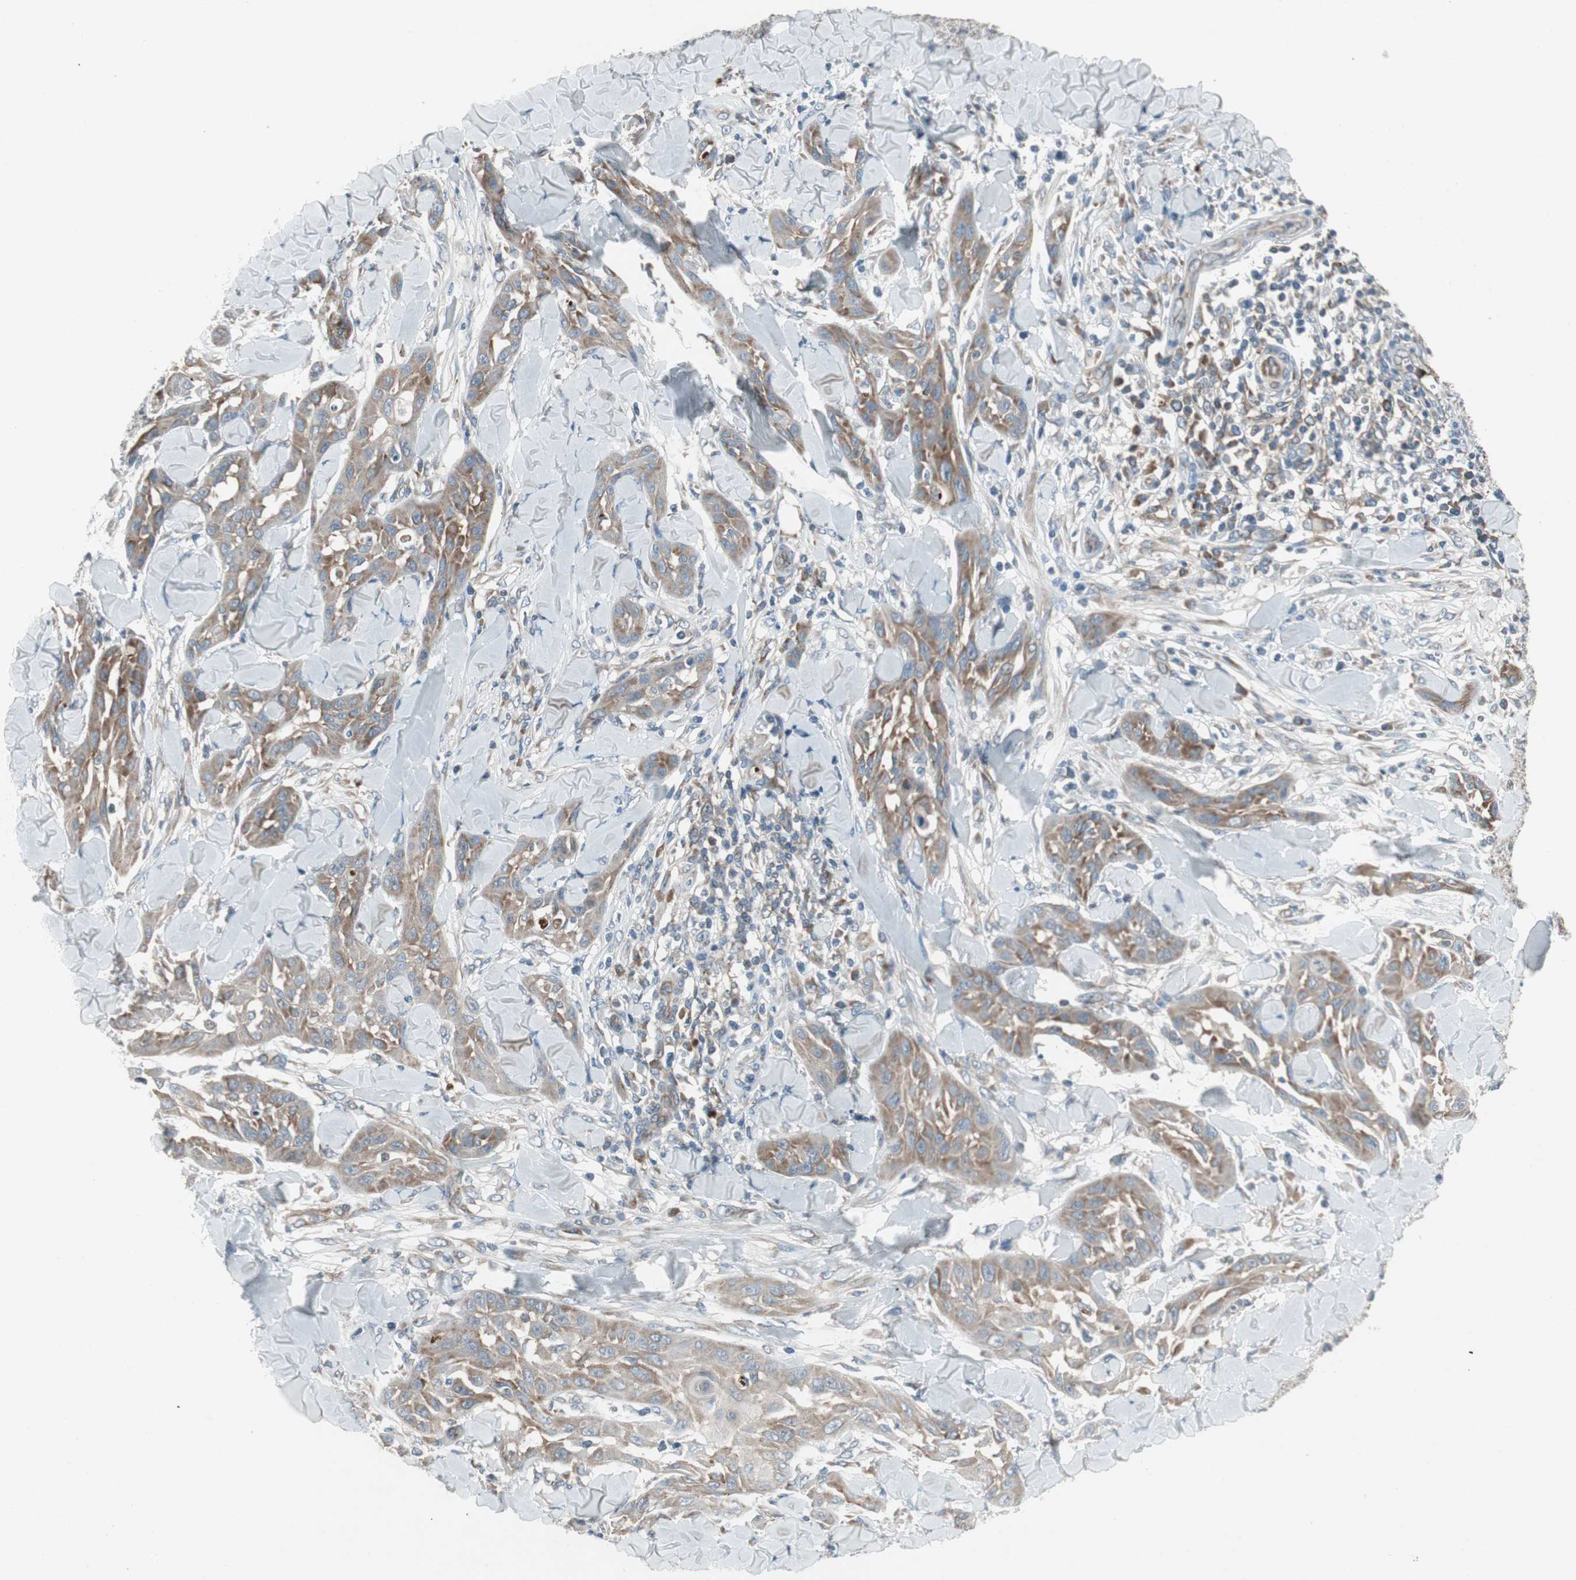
{"staining": {"intensity": "moderate", "quantity": ">75%", "location": "cytoplasmic/membranous"}, "tissue": "skin cancer", "cell_type": "Tumor cells", "image_type": "cancer", "snomed": [{"axis": "morphology", "description": "Squamous cell carcinoma, NOS"}, {"axis": "topography", "description": "Skin"}], "caption": "IHC of human squamous cell carcinoma (skin) exhibits medium levels of moderate cytoplasmic/membranous staining in approximately >75% of tumor cells.", "gene": "PANK2", "patient": {"sex": "male", "age": 24}}